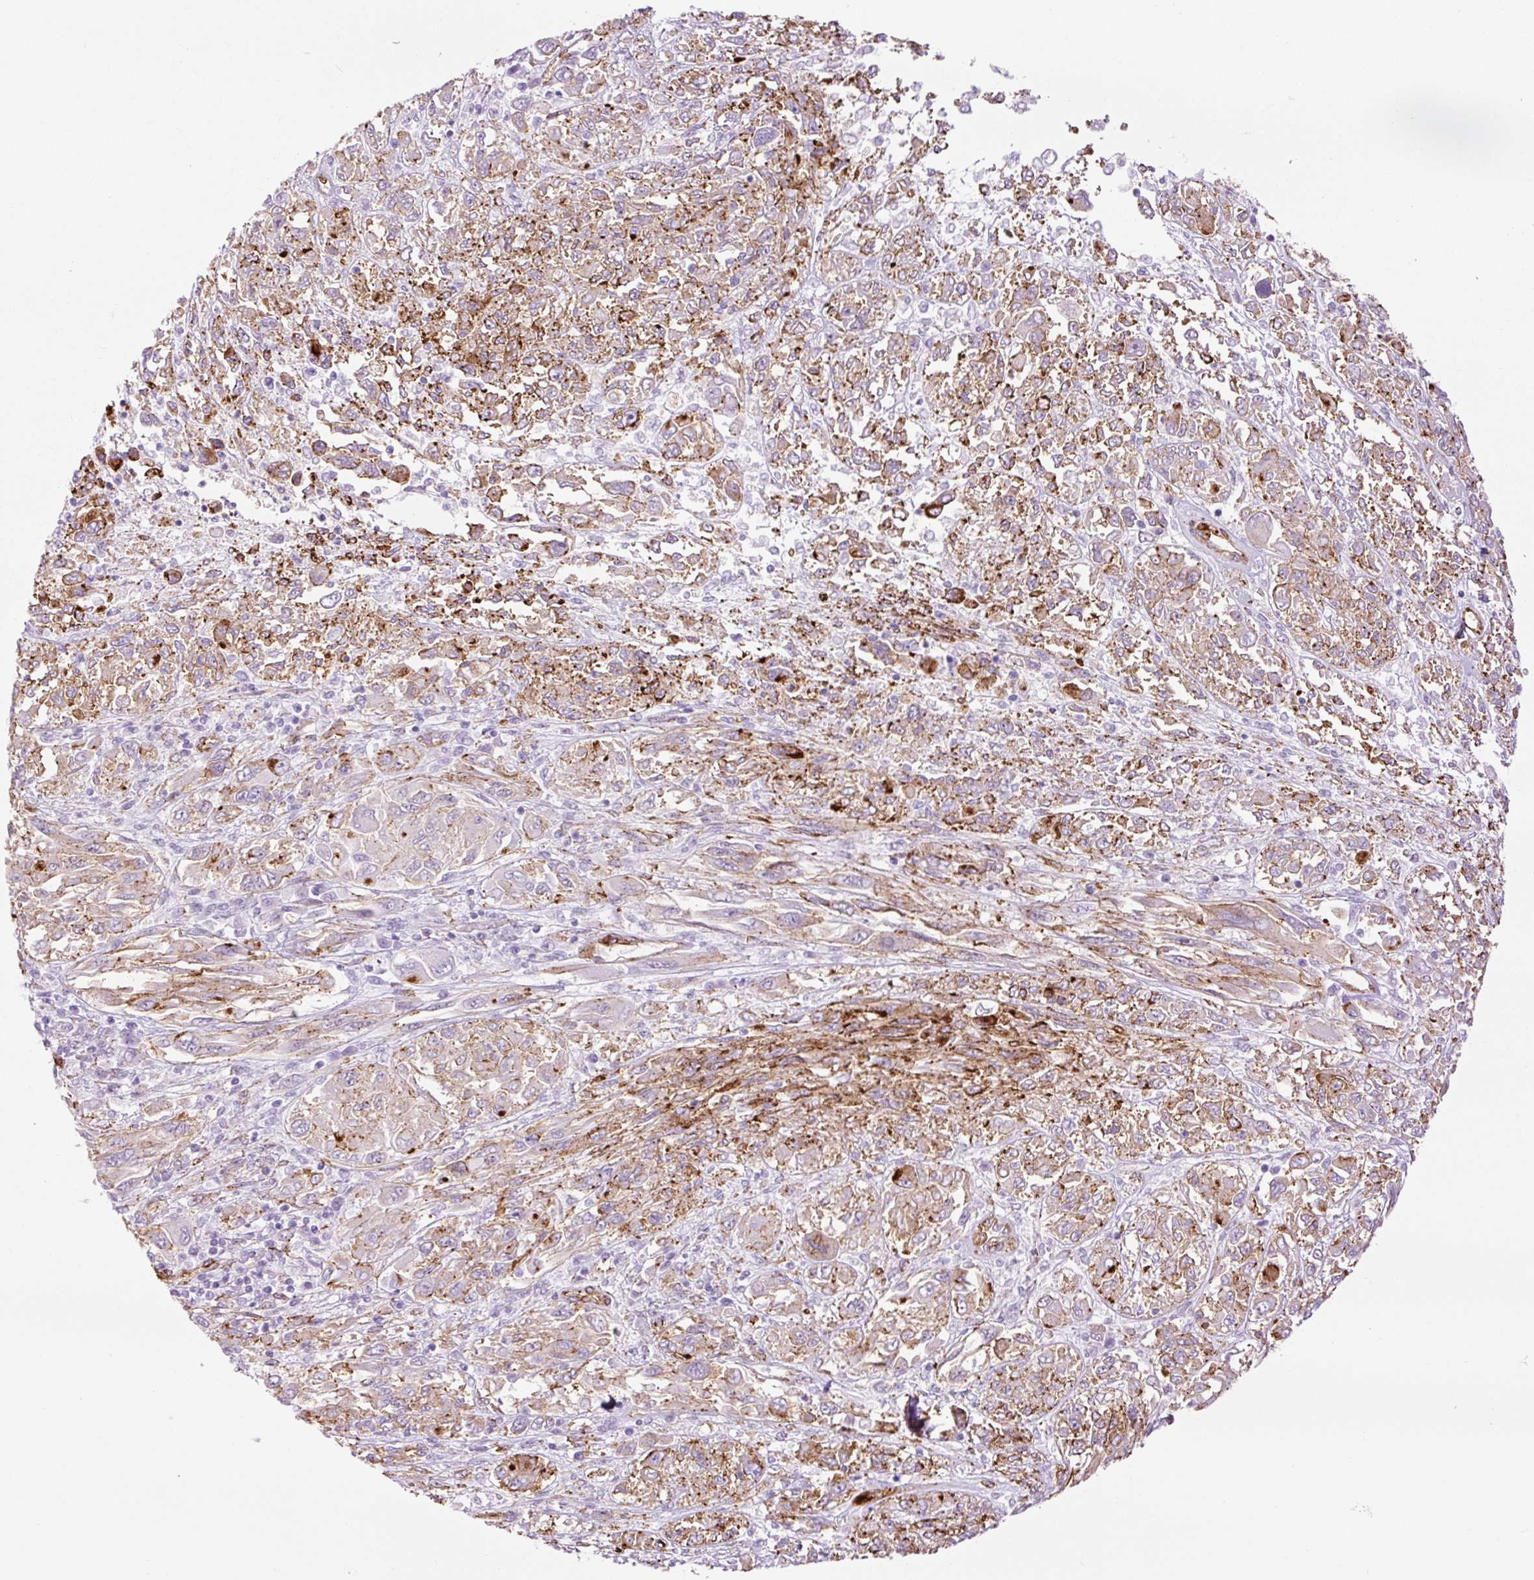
{"staining": {"intensity": "moderate", "quantity": "25%-75%", "location": "cytoplasmic/membranous"}, "tissue": "melanoma", "cell_type": "Tumor cells", "image_type": "cancer", "snomed": [{"axis": "morphology", "description": "Malignant melanoma, NOS"}, {"axis": "topography", "description": "Skin"}], "caption": "Protein staining of malignant melanoma tissue demonstrates moderate cytoplasmic/membranous expression in approximately 25%-75% of tumor cells.", "gene": "CAV1", "patient": {"sex": "female", "age": 91}}